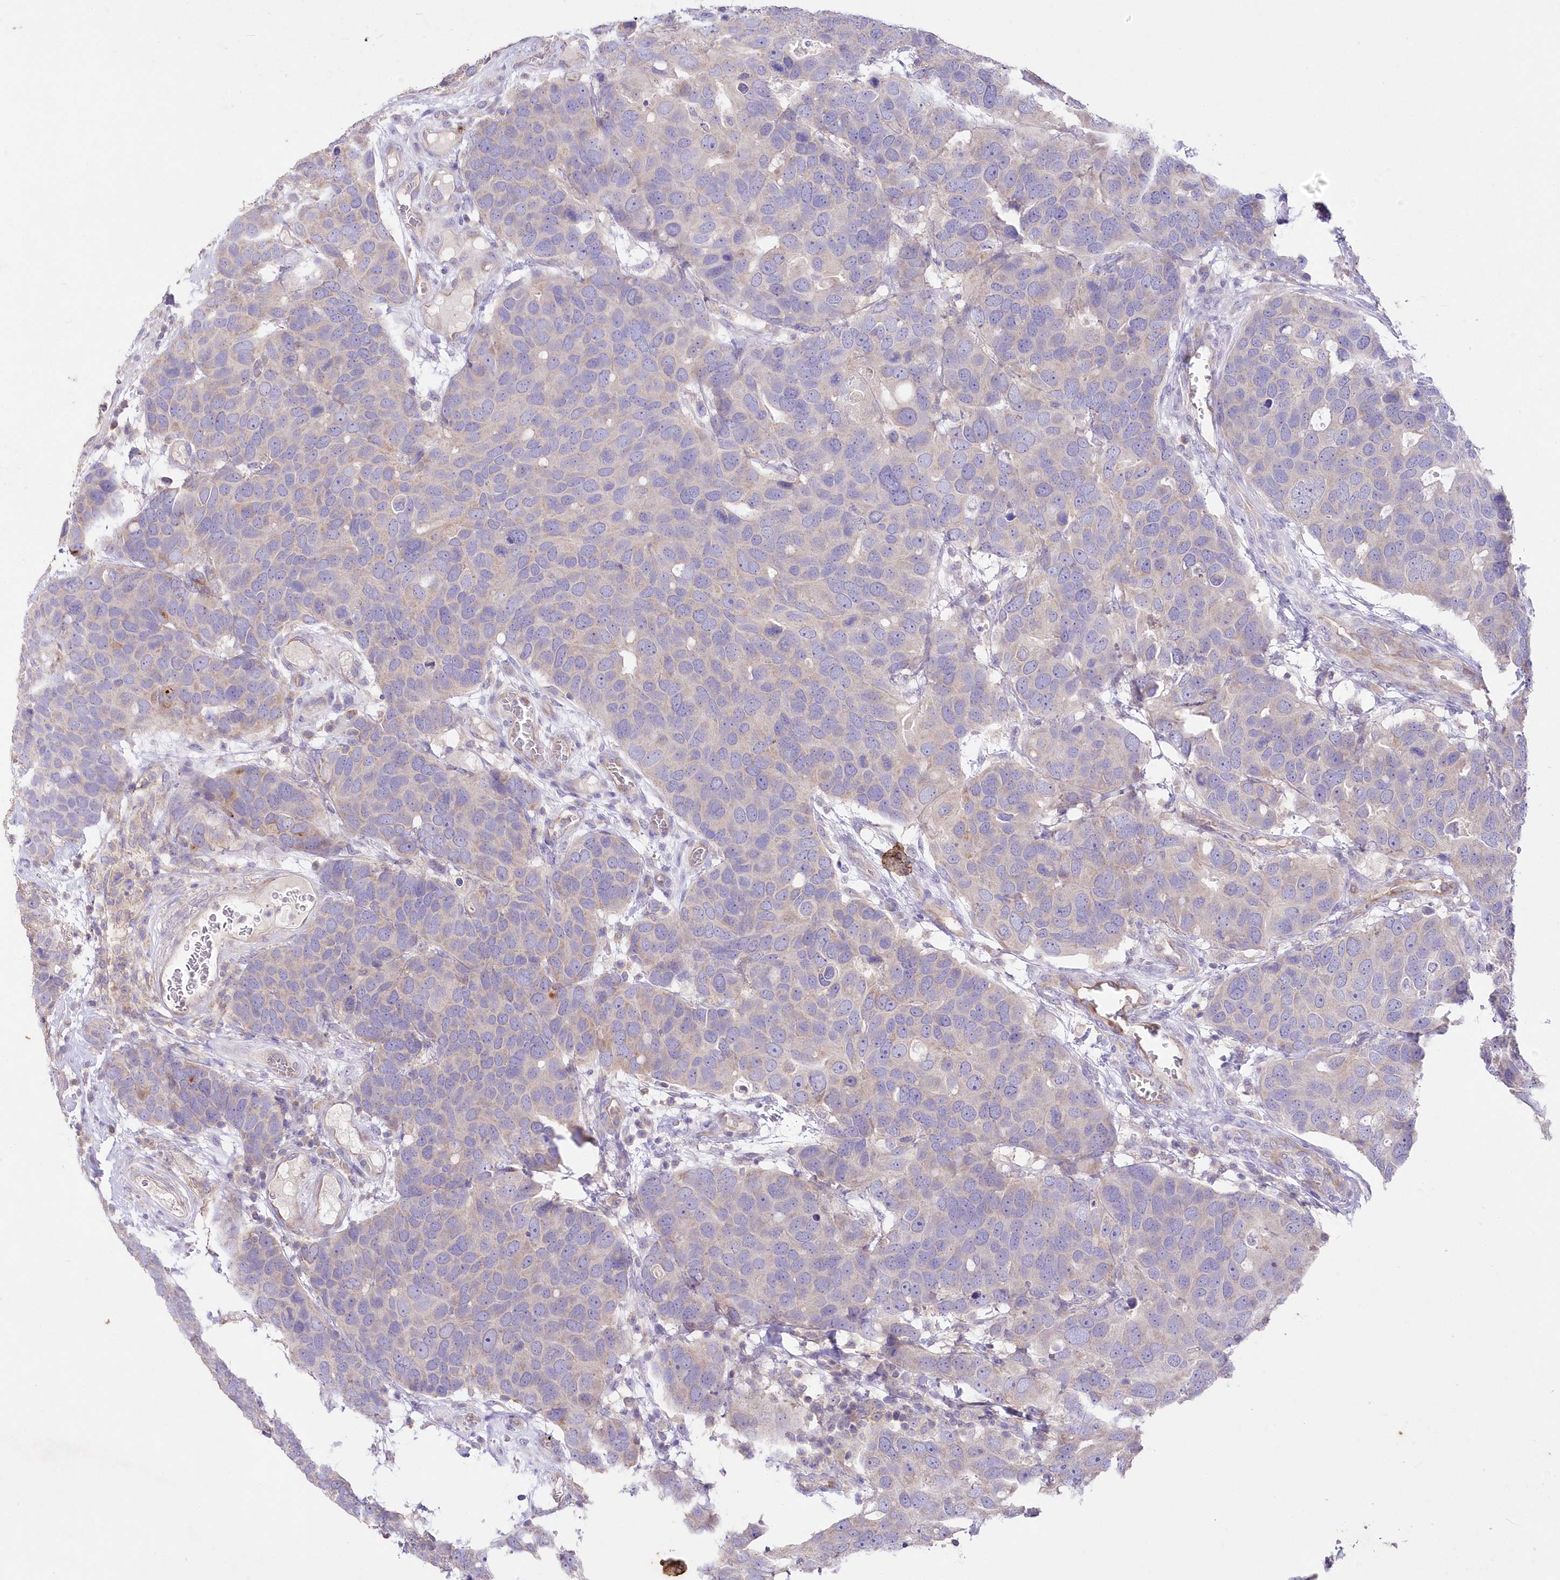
{"staining": {"intensity": "negative", "quantity": "none", "location": "none"}, "tissue": "breast cancer", "cell_type": "Tumor cells", "image_type": "cancer", "snomed": [{"axis": "morphology", "description": "Duct carcinoma"}, {"axis": "topography", "description": "Breast"}], "caption": "There is no significant staining in tumor cells of breast infiltrating ductal carcinoma.", "gene": "ITSN2", "patient": {"sex": "female", "age": 83}}